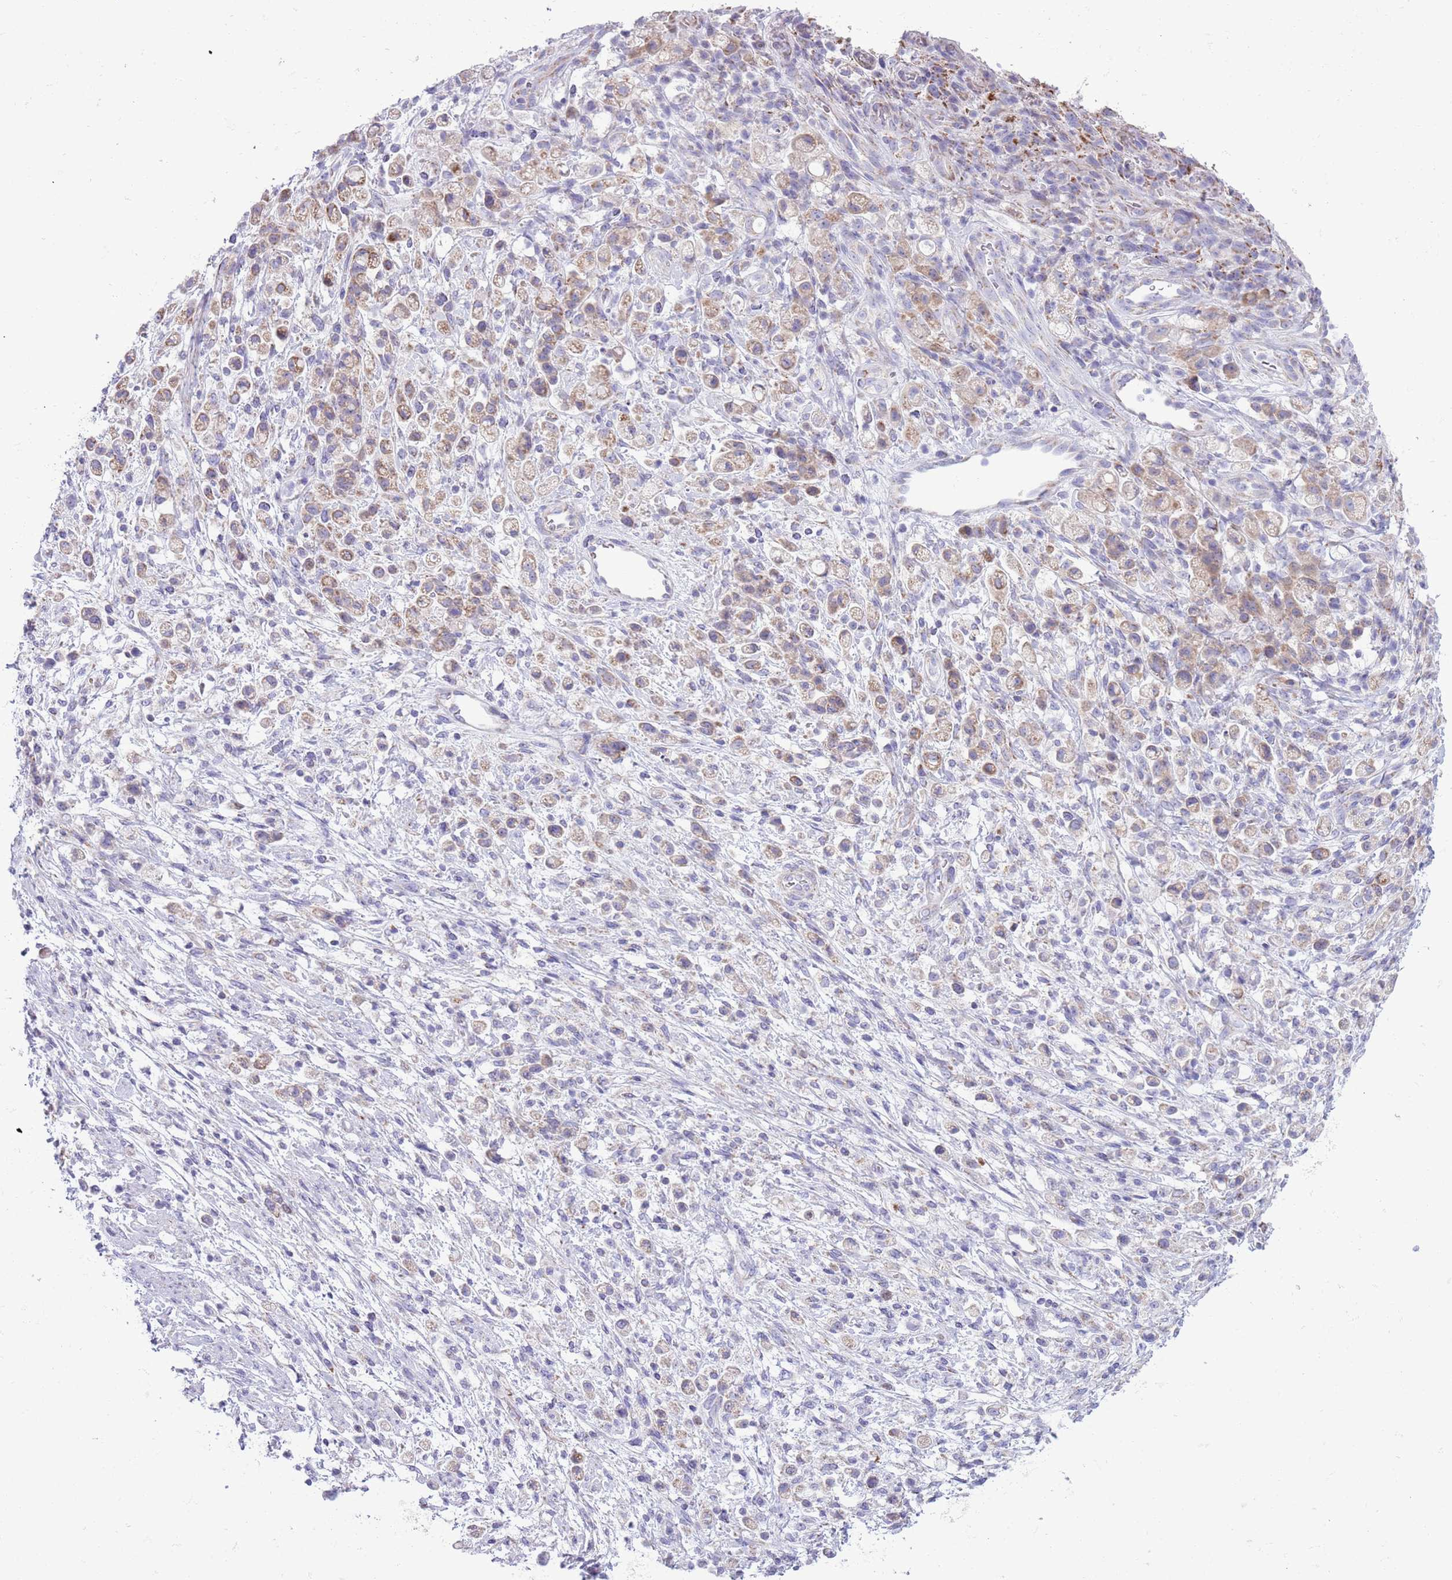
{"staining": {"intensity": "weak", "quantity": "25%-75%", "location": "cytoplasmic/membranous"}, "tissue": "stomach cancer", "cell_type": "Tumor cells", "image_type": "cancer", "snomed": [{"axis": "morphology", "description": "Adenocarcinoma, NOS"}, {"axis": "topography", "description": "Stomach"}], "caption": "Stomach cancer was stained to show a protein in brown. There is low levels of weak cytoplasmic/membranous staining in approximately 25%-75% of tumor cells.", "gene": "MOCOS", "patient": {"sex": "female", "age": 60}}